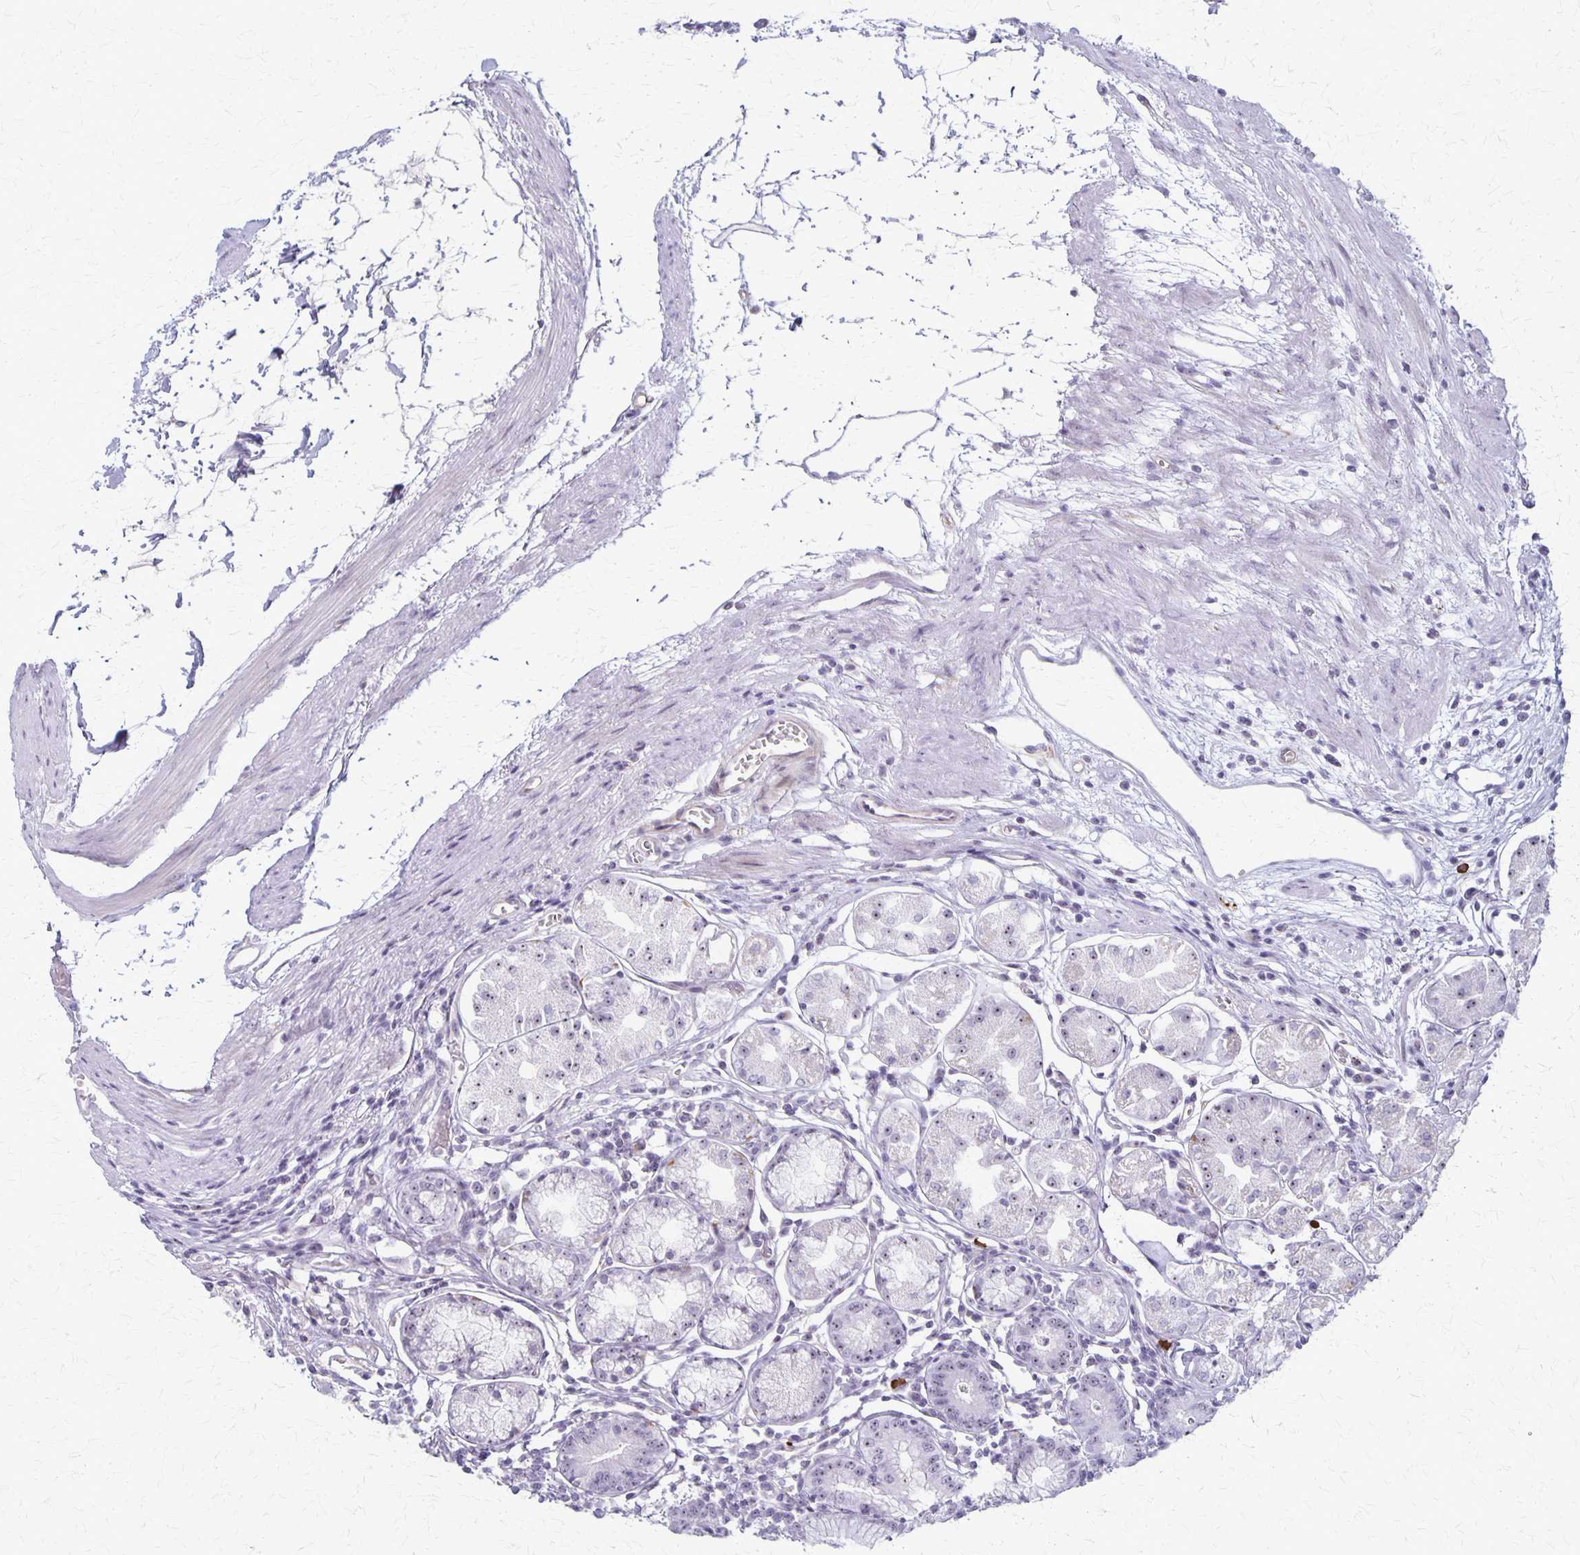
{"staining": {"intensity": "weak", "quantity": "<25%", "location": "nuclear"}, "tissue": "stomach", "cell_type": "Glandular cells", "image_type": "normal", "snomed": [{"axis": "morphology", "description": "Normal tissue, NOS"}, {"axis": "topography", "description": "Stomach"}], "caption": "IHC histopathology image of unremarkable stomach: human stomach stained with DAB demonstrates no significant protein expression in glandular cells. (Brightfield microscopy of DAB (3,3'-diaminobenzidine) IHC at high magnification).", "gene": "DLK2", "patient": {"sex": "male", "age": 55}}